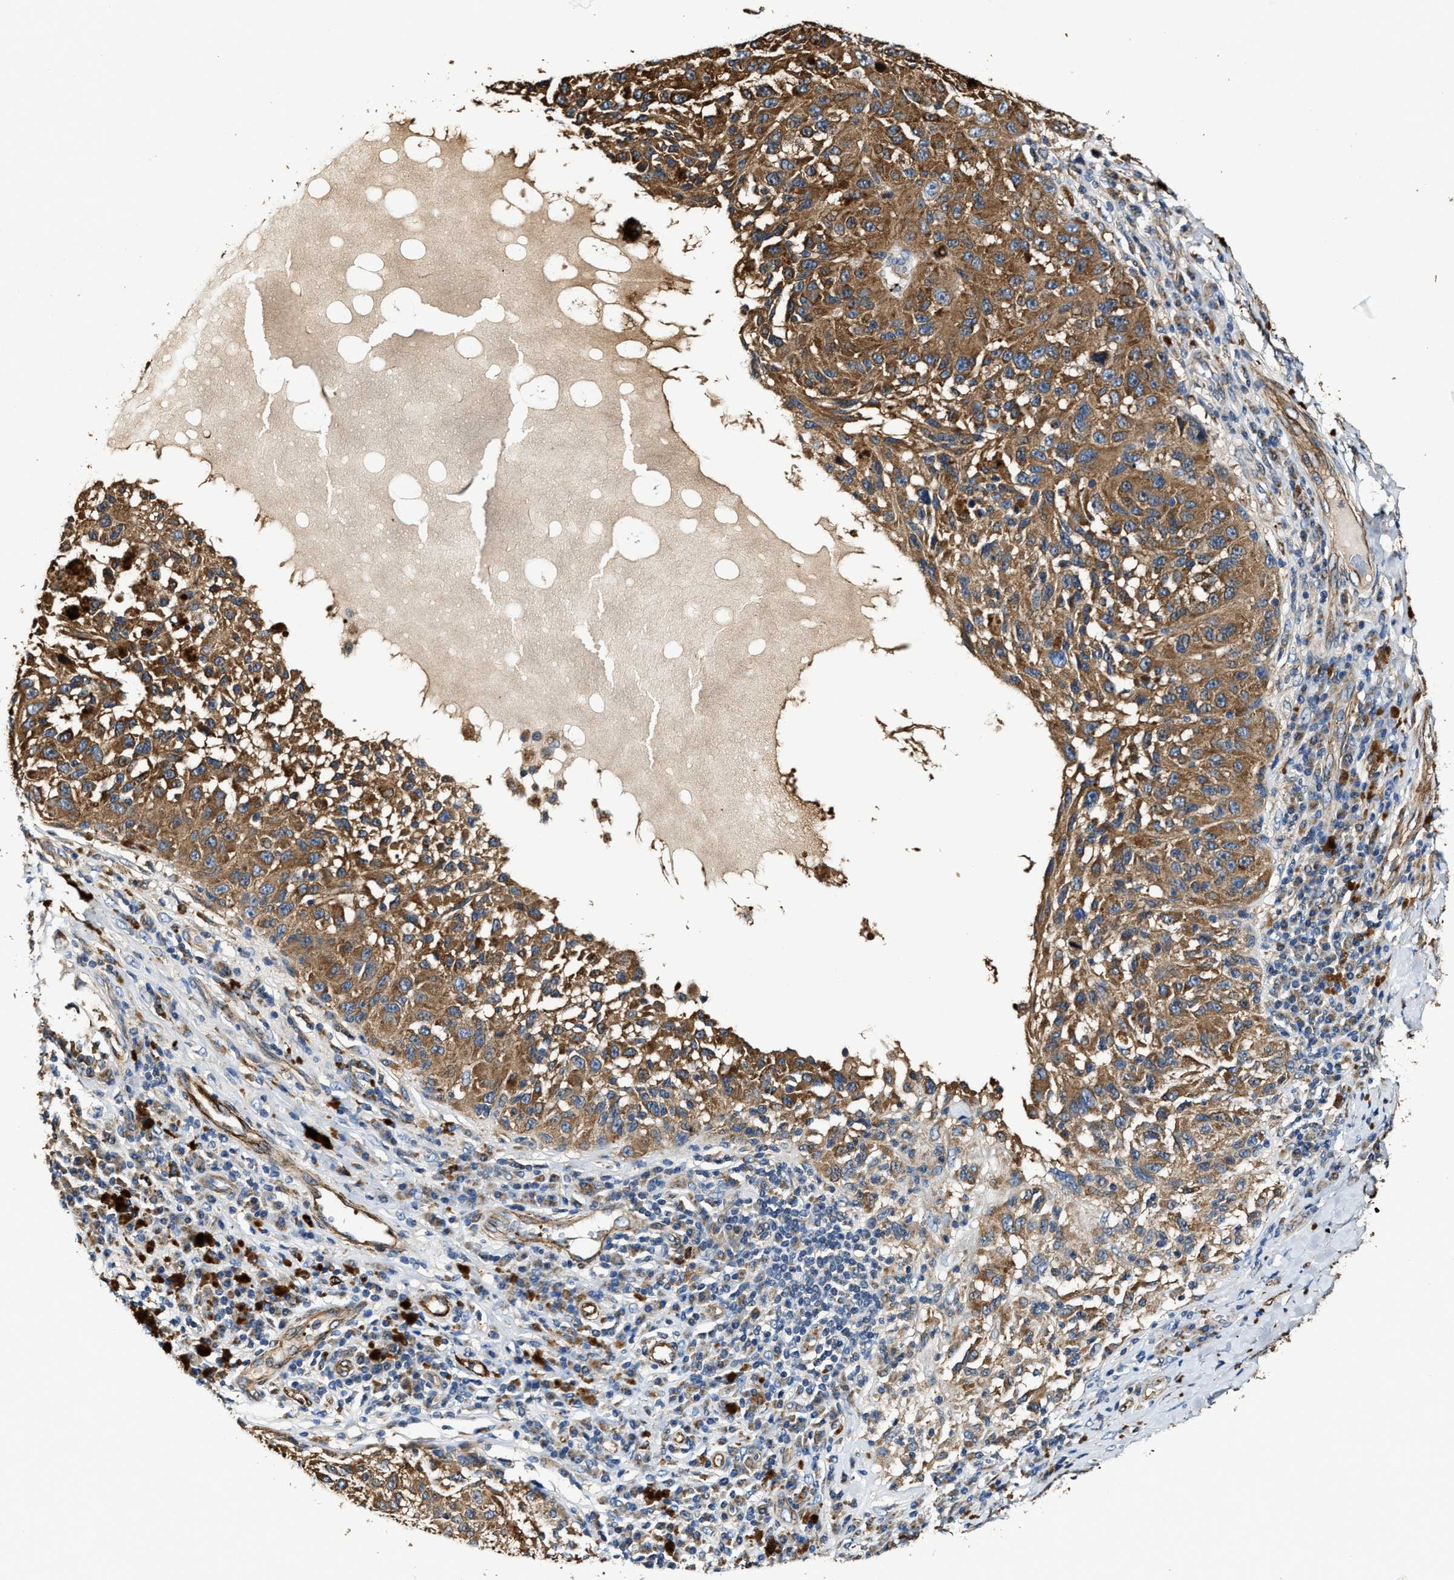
{"staining": {"intensity": "moderate", "quantity": ">75%", "location": "cytoplasmic/membranous"}, "tissue": "melanoma", "cell_type": "Tumor cells", "image_type": "cancer", "snomed": [{"axis": "morphology", "description": "Malignant melanoma, NOS"}, {"axis": "topography", "description": "Skin"}], "caption": "Tumor cells display medium levels of moderate cytoplasmic/membranous expression in about >75% of cells in human melanoma.", "gene": "GFRA3", "patient": {"sex": "female", "age": 73}}